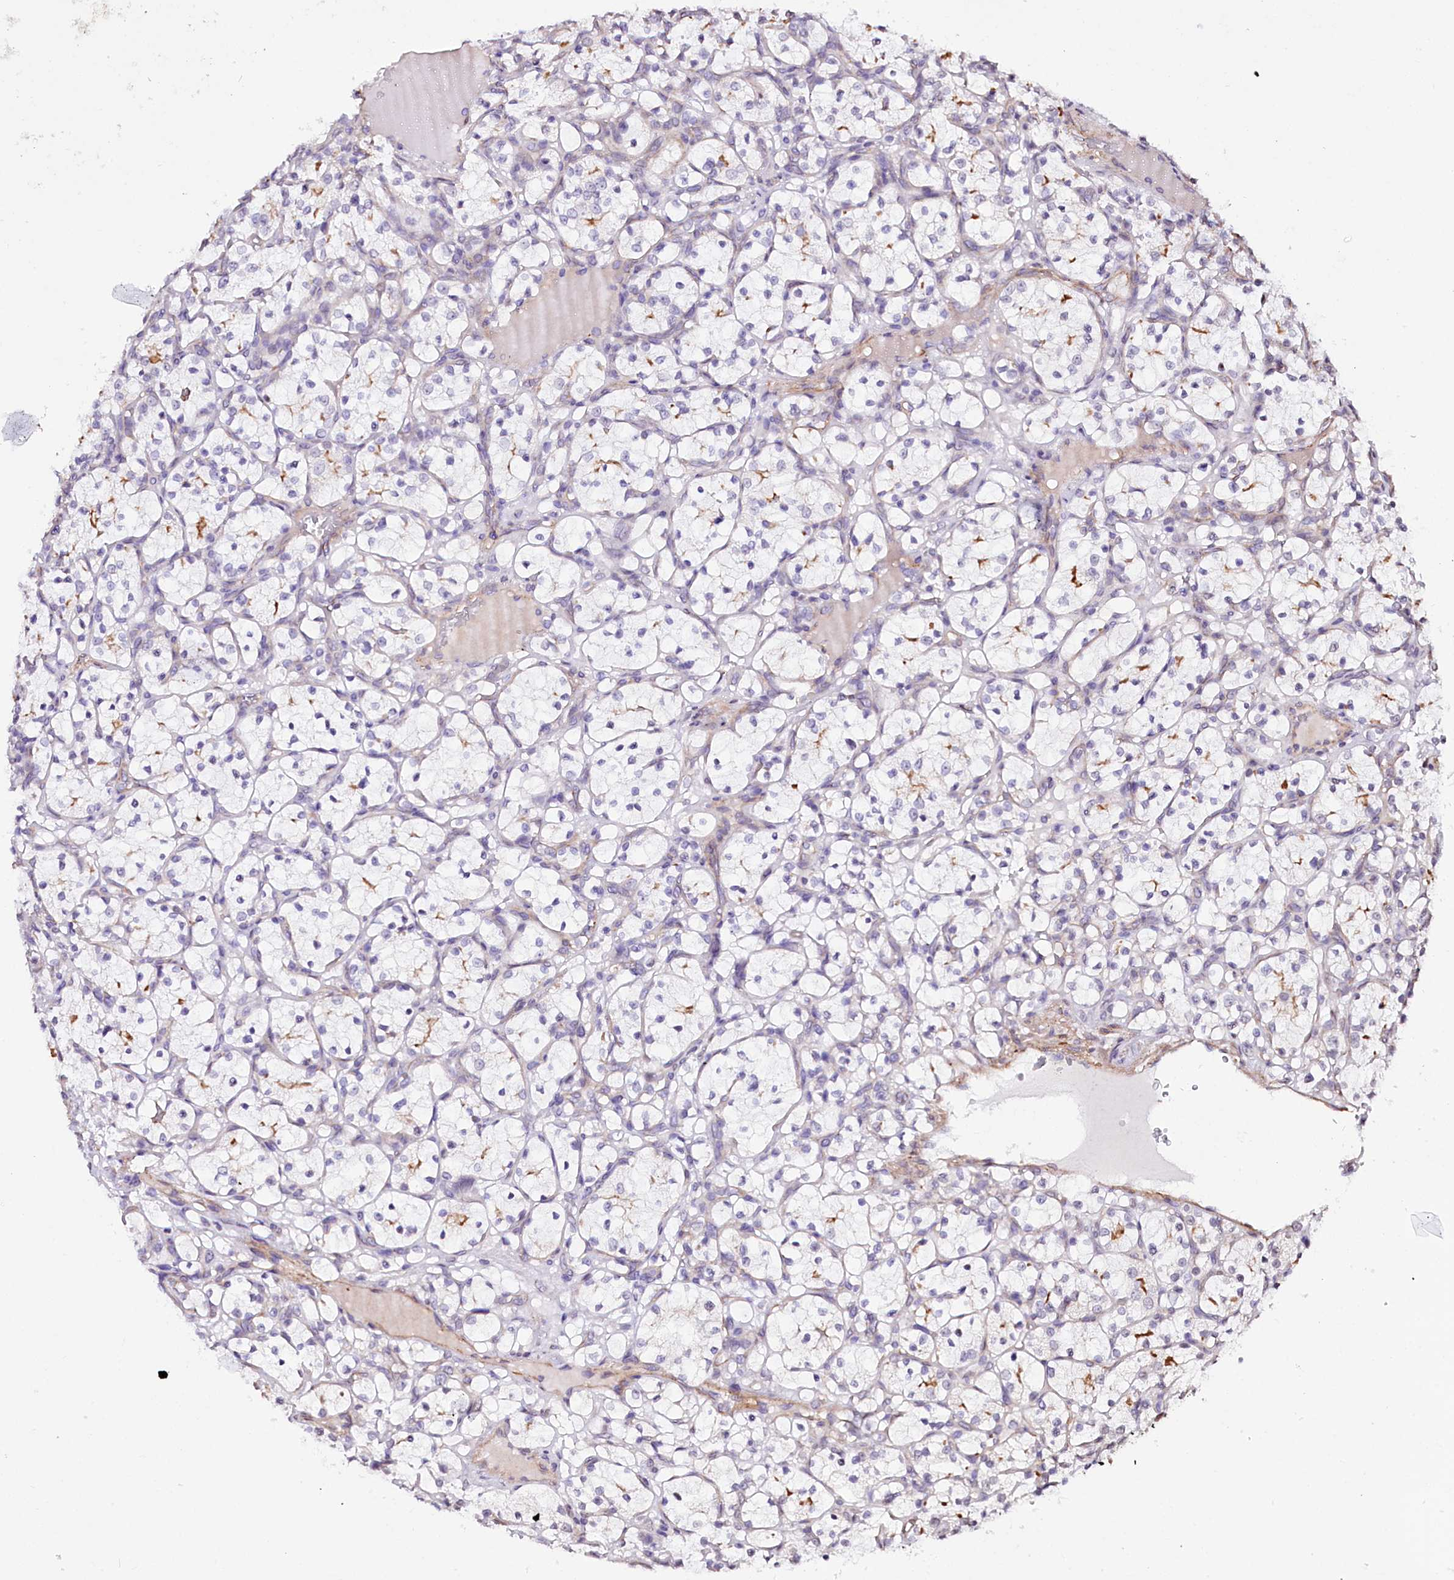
{"staining": {"intensity": "negative", "quantity": "none", "location": "none"}, "tissue": "renal cancer", "cell_type": "Tumor cells", "image_type": "cancer", "snomed": [{"axis": "morphology", "description": "Adenocarcinoma, NOS"}, {"axis": "topography", "description": "Kidney"}], "caption": "Tumor cells show no significant staining in renal cancer.", "gene": "ST7", "patient": {"sex": "female", "age": 69}}